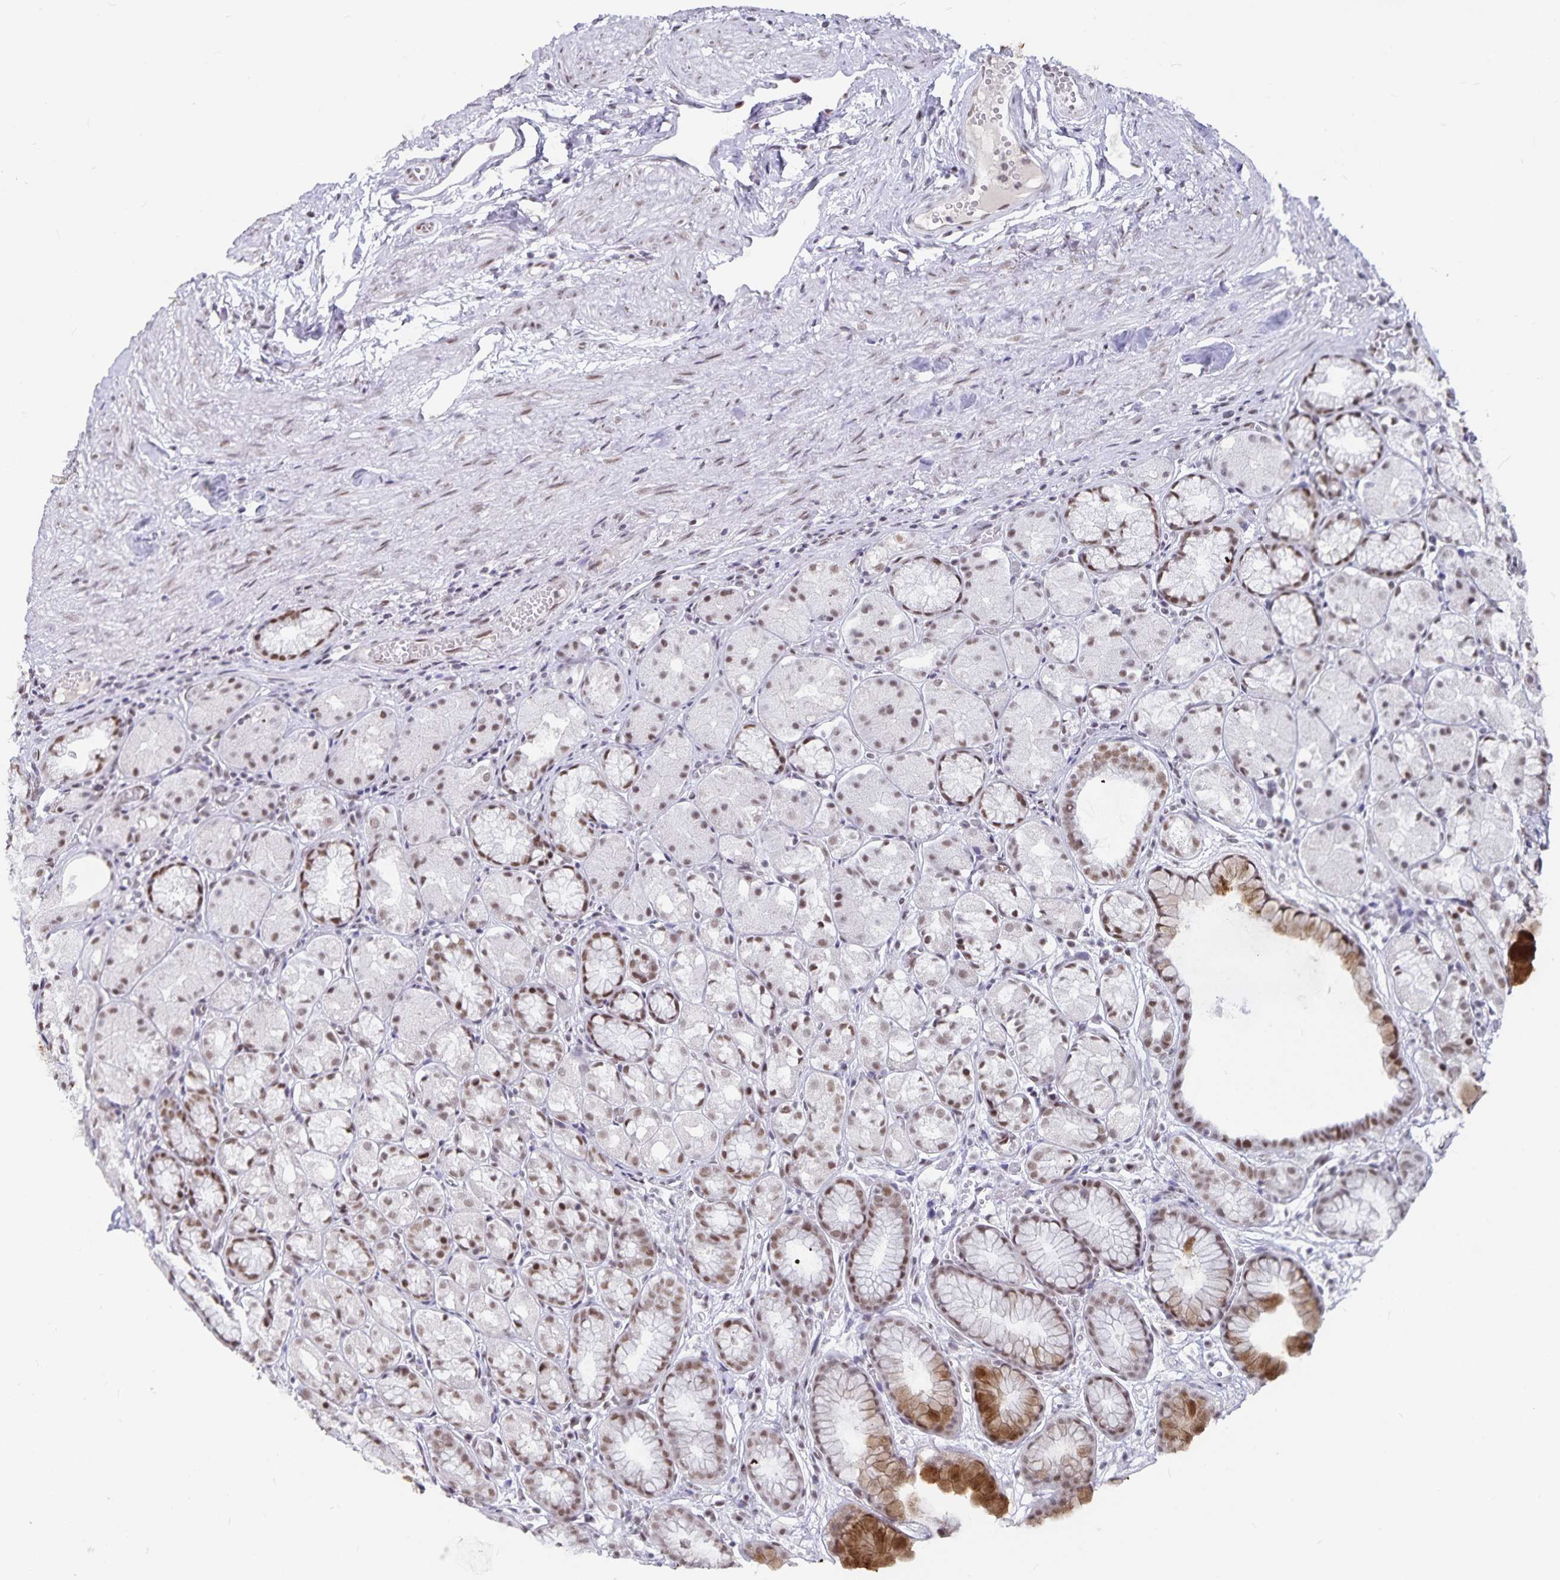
{"staining": {"intensity": "moderate", "quantity": ">75%", "location": "cytoplasmic/membranous,nuclear"}, "tissue": "stomach", "cell_type": "Glandular cells", "image_type": "normal", "snomed": [{"axis": "morphology", "description": "Normal tissue, NOS"}, {"axis": "topography", "description": "Stomach"}], "caption": "Immunohistochemistry staining of unremarkable stomach, which shows medium levels of moderate cytoplasmic/membranous,nuclear positivity in approximately >75% of glandular cells indicating moderate cytoplasmic/membranous,nuclear protein staining. The staining was performed using DAB (brown) for protein detection and nuclei were counterstained in hematoxylin (blue).", "gene": "PBX2", "patient": {"sex": "male", "age": 70}}